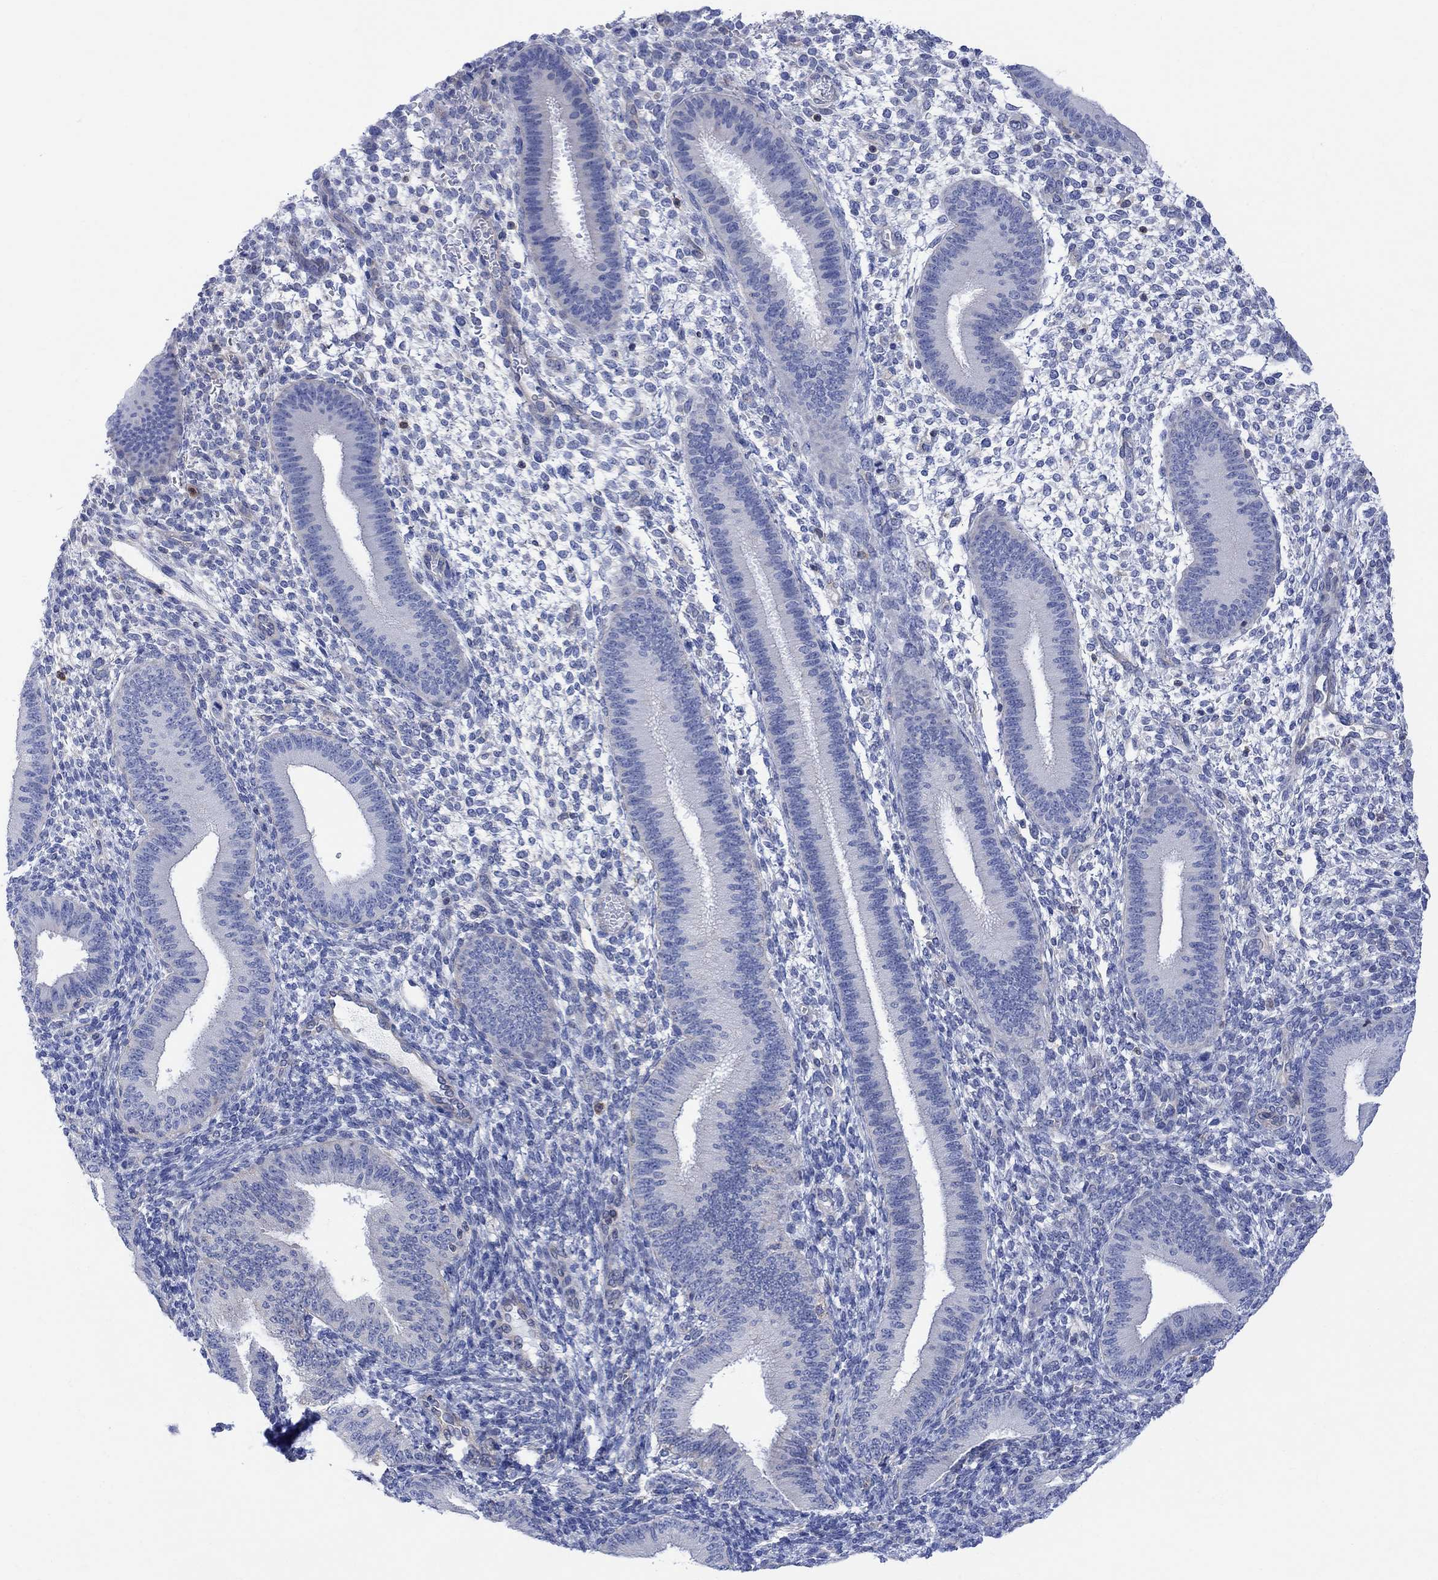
{"staining": {"intensity": "negative", "quantity": "none", "location": "none"}, "tissue": "endometrium", "cell_type": "Cells in endometrial stroma", "image_type": "normal", "snomed": [{"axis": "morphology", "description": "Normal tissue, NOS"}, {"axis": "topography", "description": "Endometrium"}], "caption": "IHC micrograph of normal endometrium stained for a protein (brown), which demonstrates no expression in cells in endometrial stroma. (Brightfield microscopy of DAB IHC at high magnification).", "gene": "GBP5", "patient": {"sex": "female", "age": 39}}